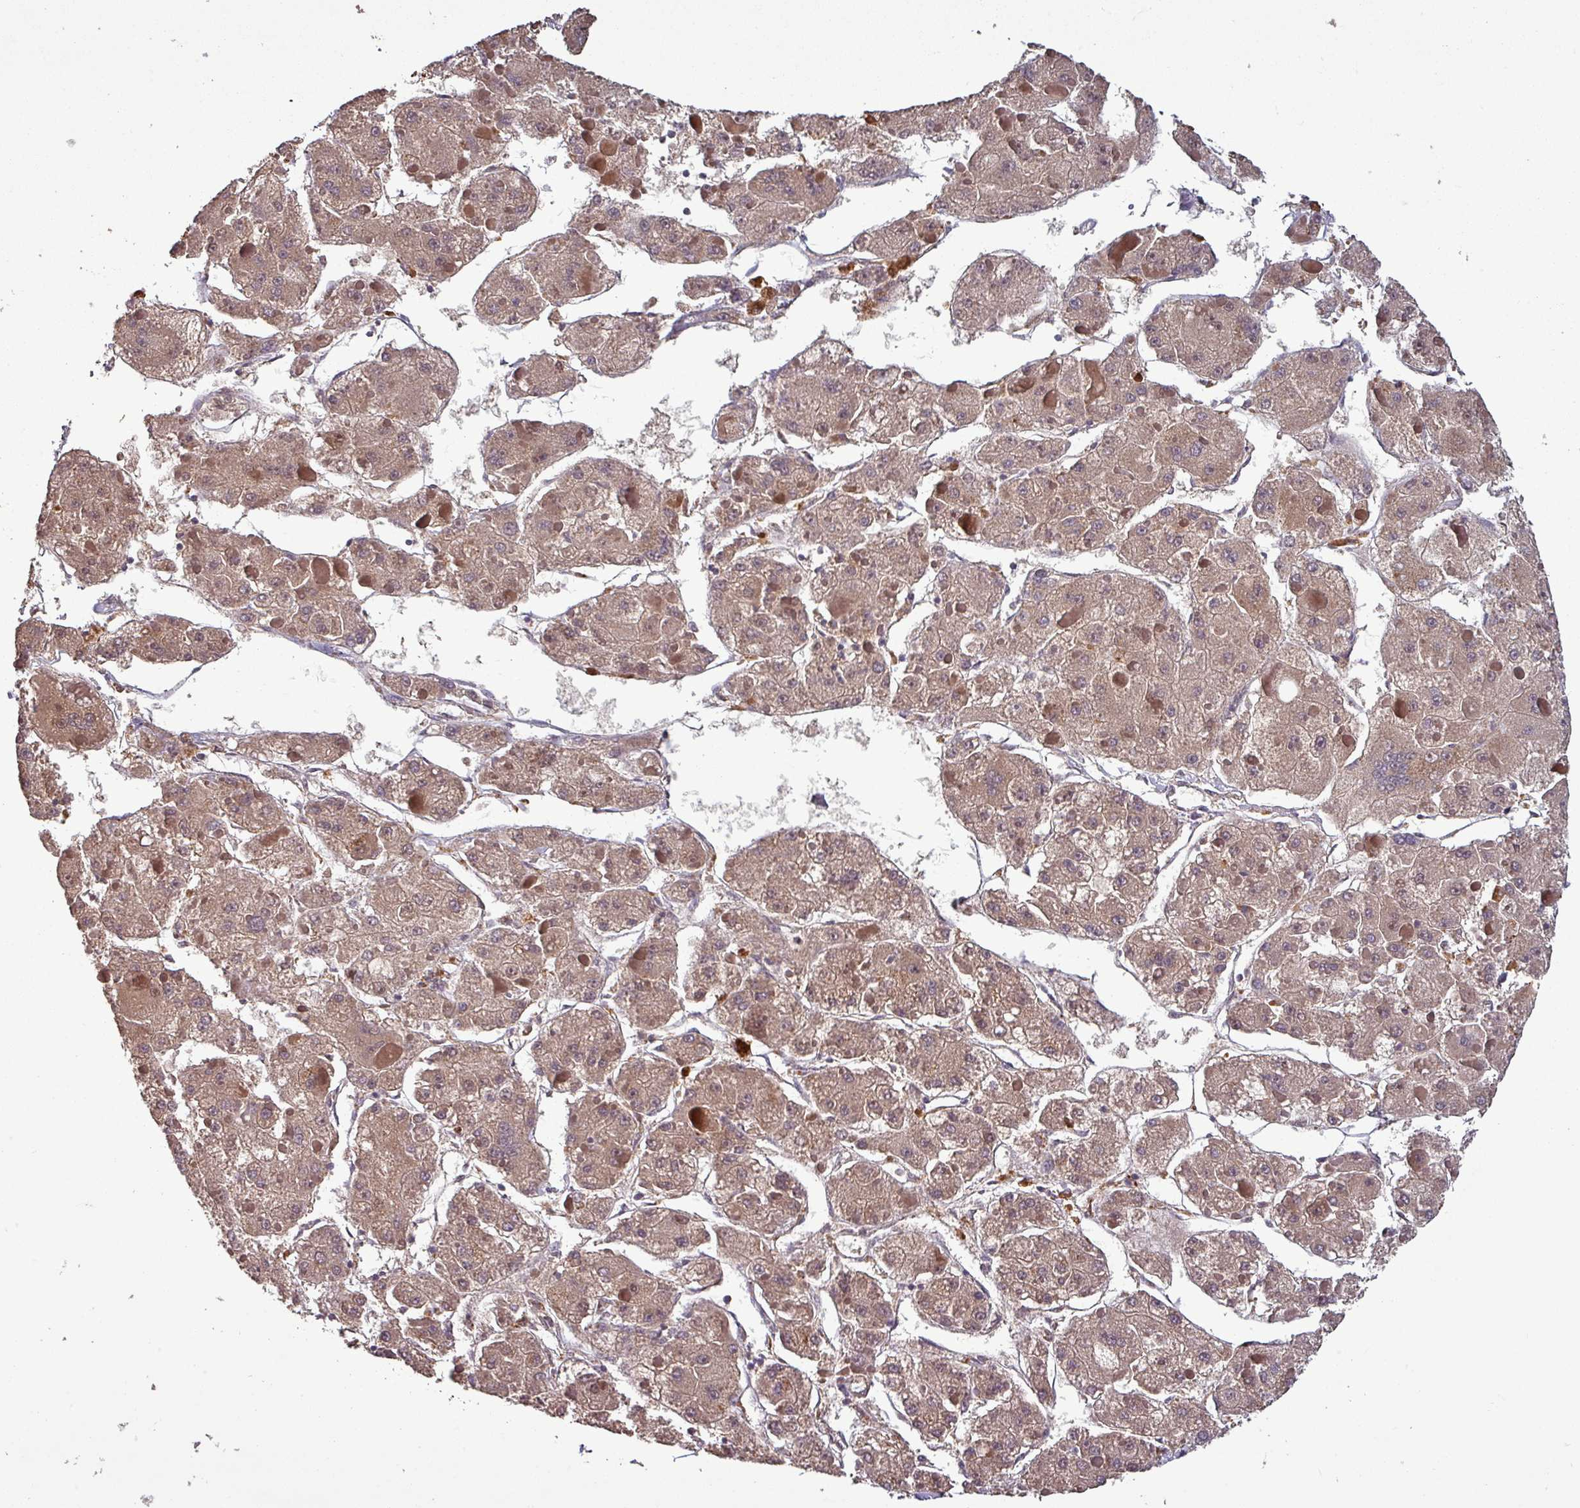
{"staining": {"intensity": "moderate", "quantity": ">75%", "location": "cytoplasmic/membranous"}, "tissue": "liver cancer", "cell_type": "Tumor cells", "image_type": "cancer", "snomed": [{"axis": "morphology", "description": "Carcinoma, Hepatocellular, NOS"}, {"axis": "topography", "description": "Liver"}], "caption": "Liver cancer tissue displays moderate cytoplasmic/membranous expression in approximately >75% of tumor cells", "gene": "PUS1", "patient": {"sex": "female", "age": 73}}